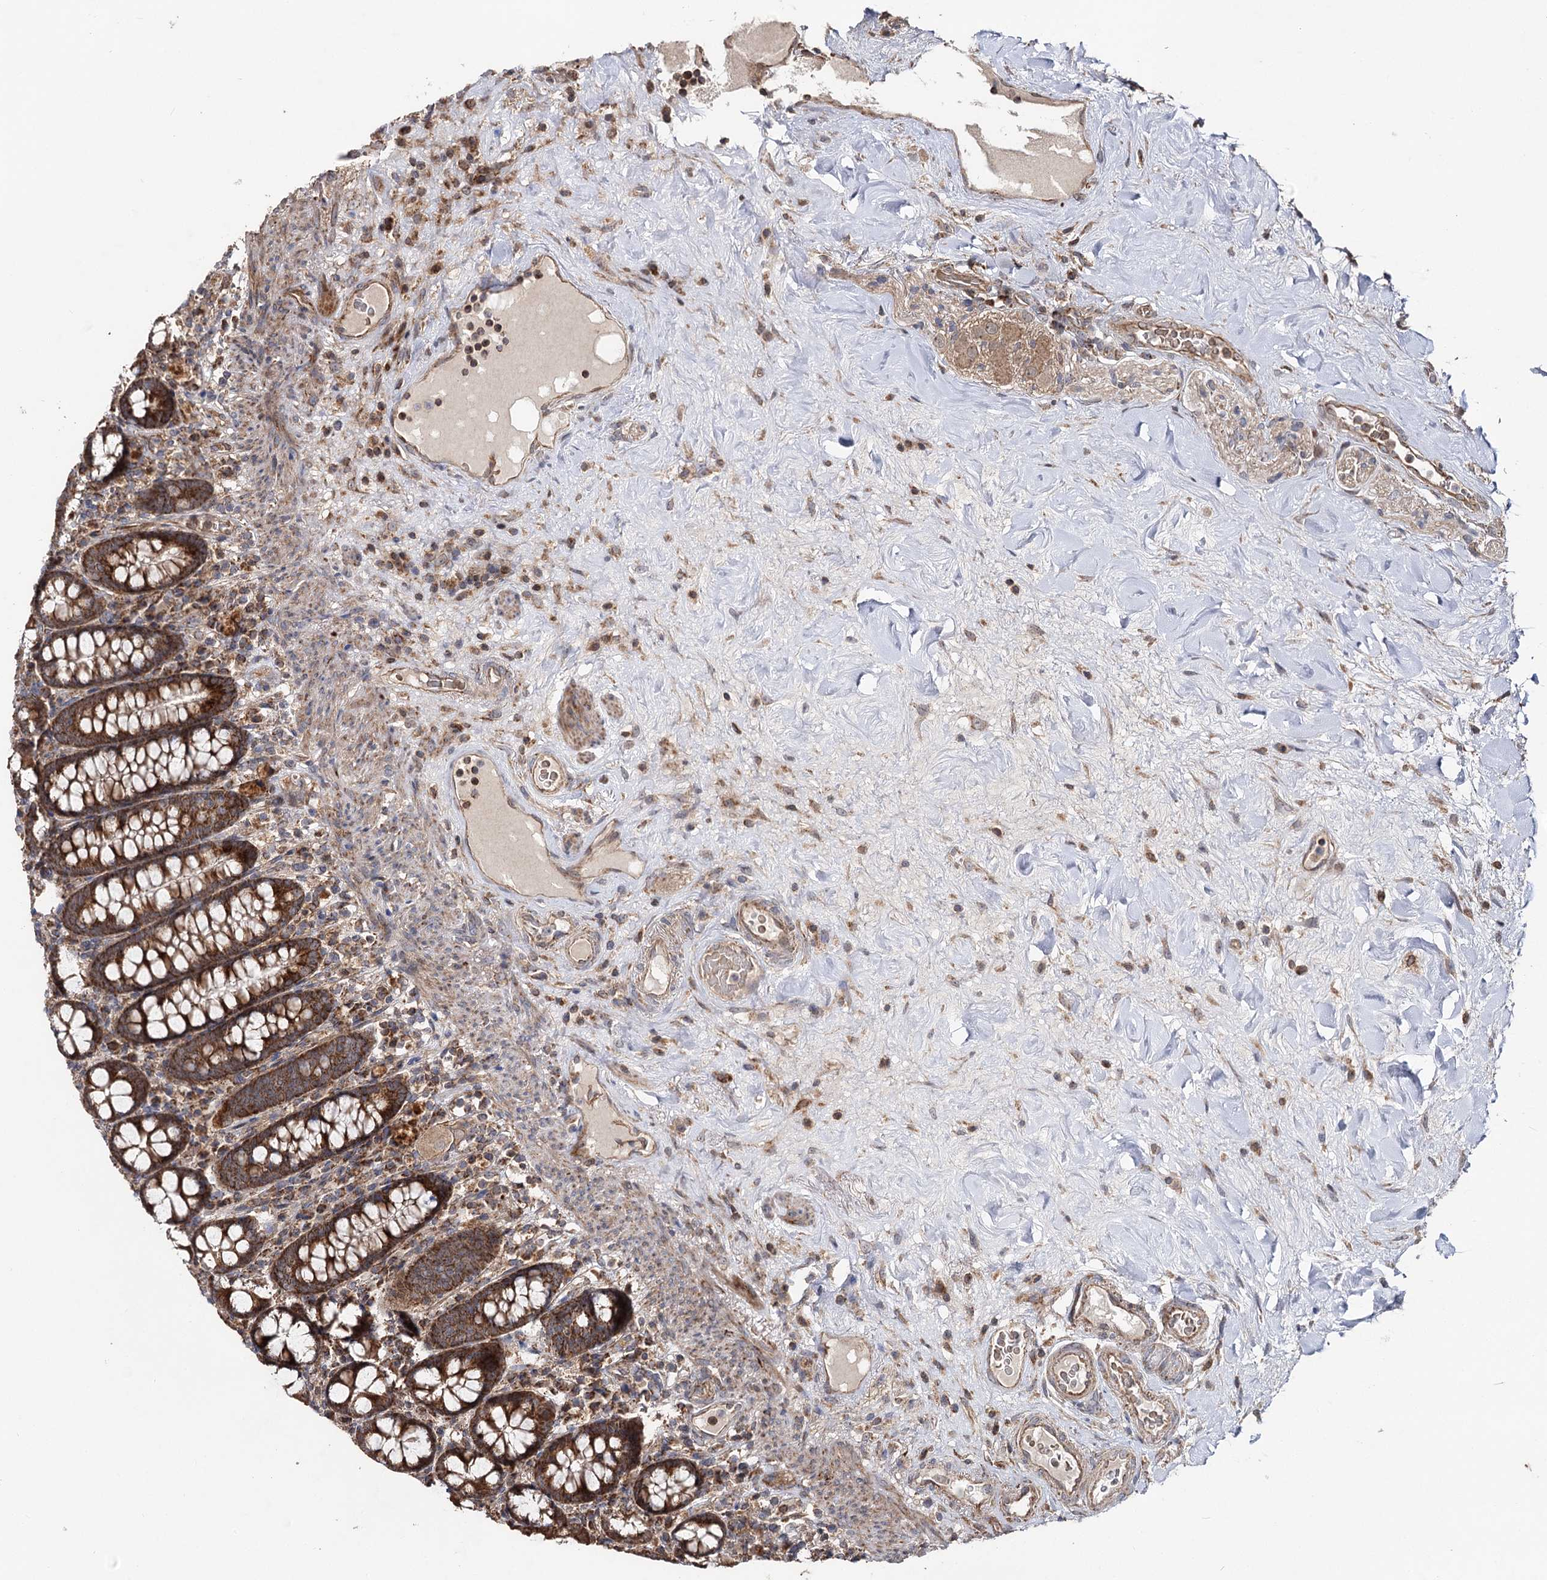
{"staining": {"intensity": "moderate", "quantity": ">75%", "location": "cytoplasmic/membranous"}, "tissue": "colon", "cell_type": "Endothelial cells", "image_type": "normal", "snomed": [{"axis": "morphology", "description": "Normal tissue, NOS"}, {"axis": "topography", "description": "Colon"}], "caption": "This photomicrograph reveals IHC staining of unremarkable human colon, with medium moderate cytoplasmic/membranous staining in approximately >75% of endothelial cells.", "gene": "MINDY3", "patient": {"sex": "female", "age": 79}}